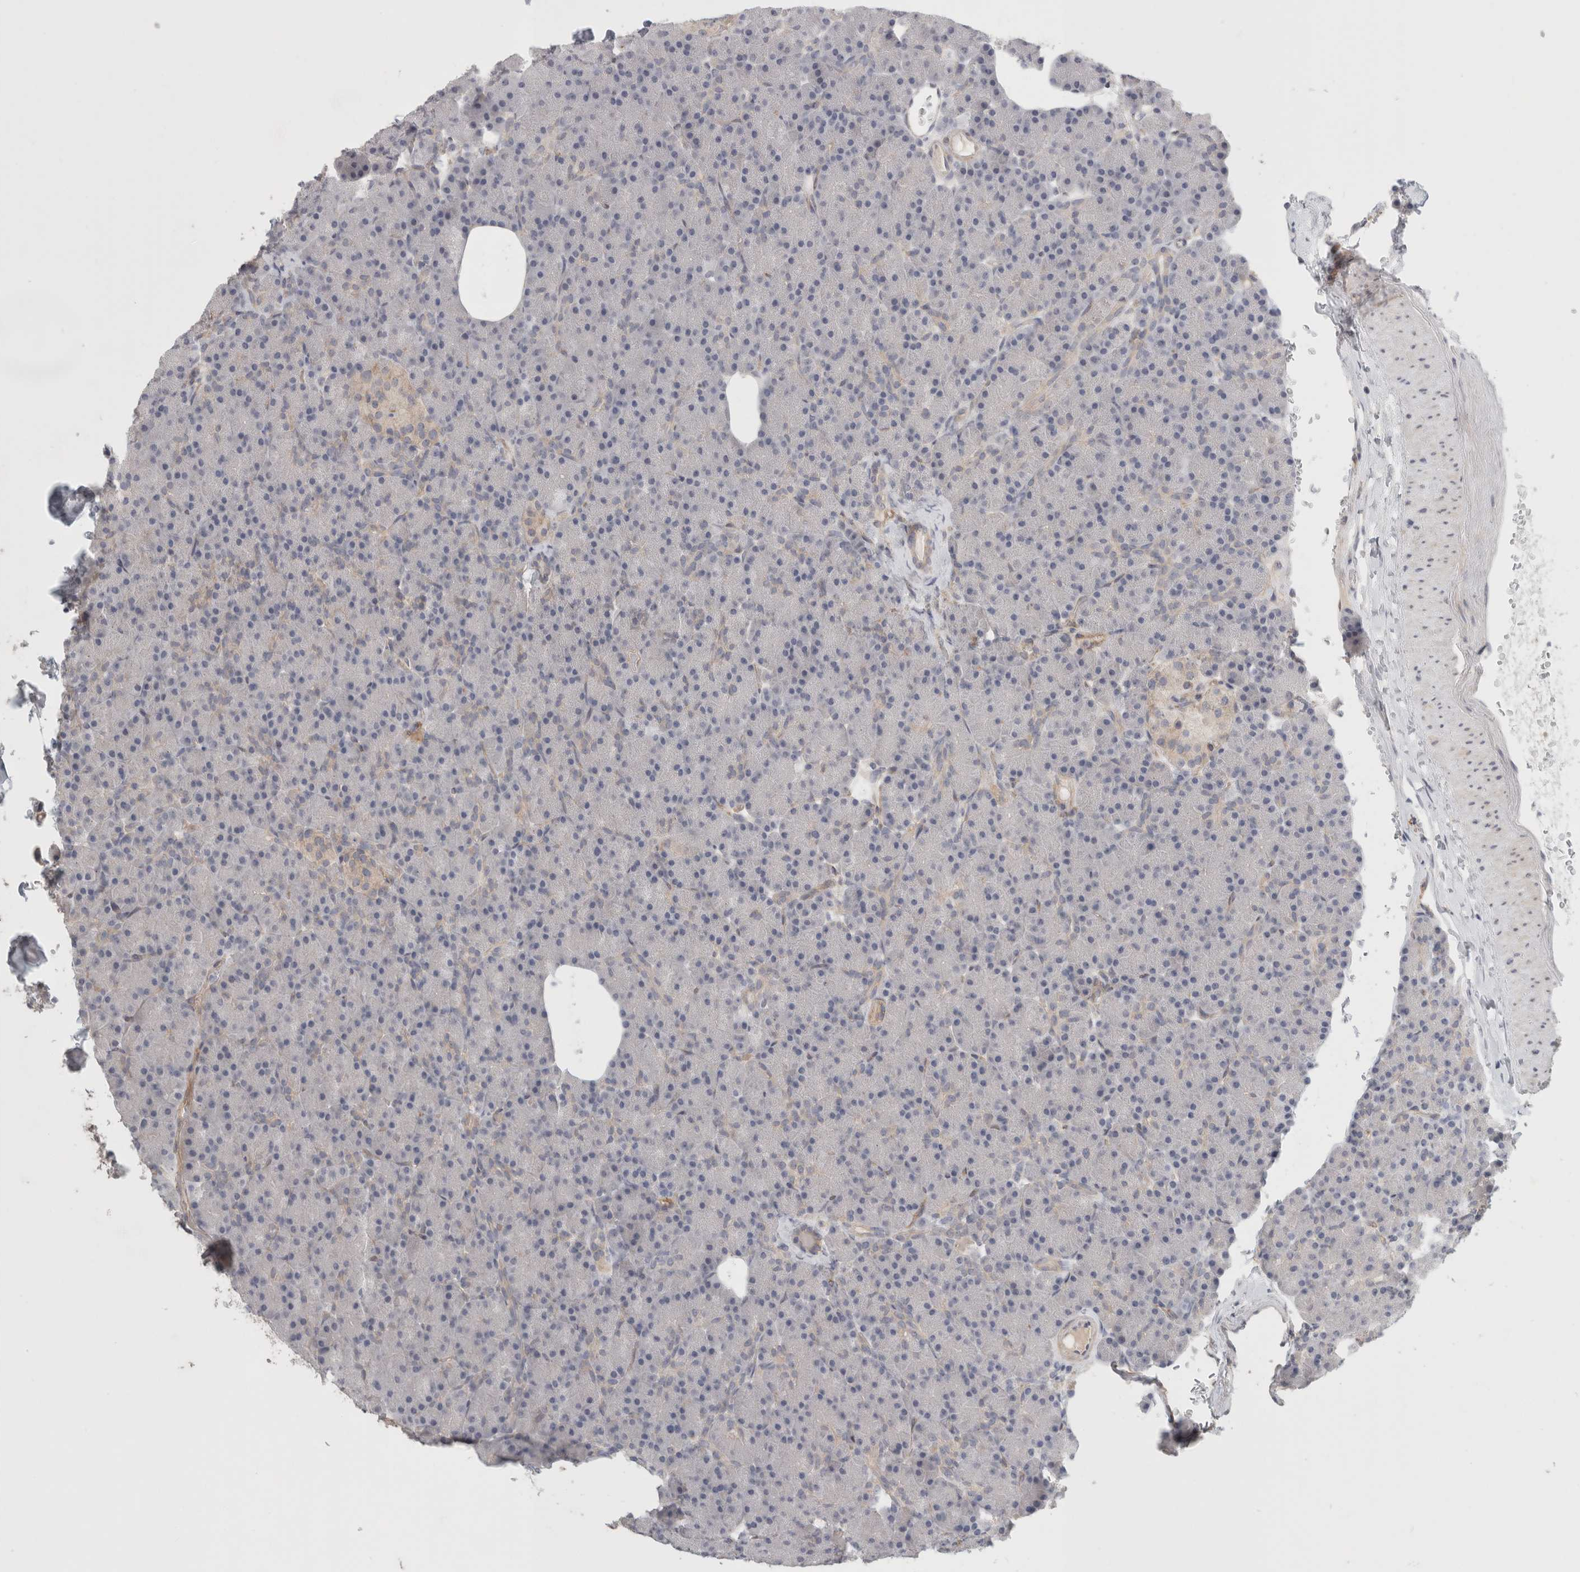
{"staining": {"intensity": "weak", "quantity": "<25%", "location": "cytoplasmic/membranous"}, "tissue": "pancreas", "cell_type": "Exocrine glandular cells", "image_type": "normal", "snomed": [{"axis": "morphology", "description": "Normal tissue, NOS"}, {"axis": "topography", "description": "Pancreas"}], "caption": "Immunohistochemical staining of benign pancreas displays no significant positivity in exocrine glandular cells.", "gene": "RASAL2", "patient": {"sex": "female", "age": 43}}